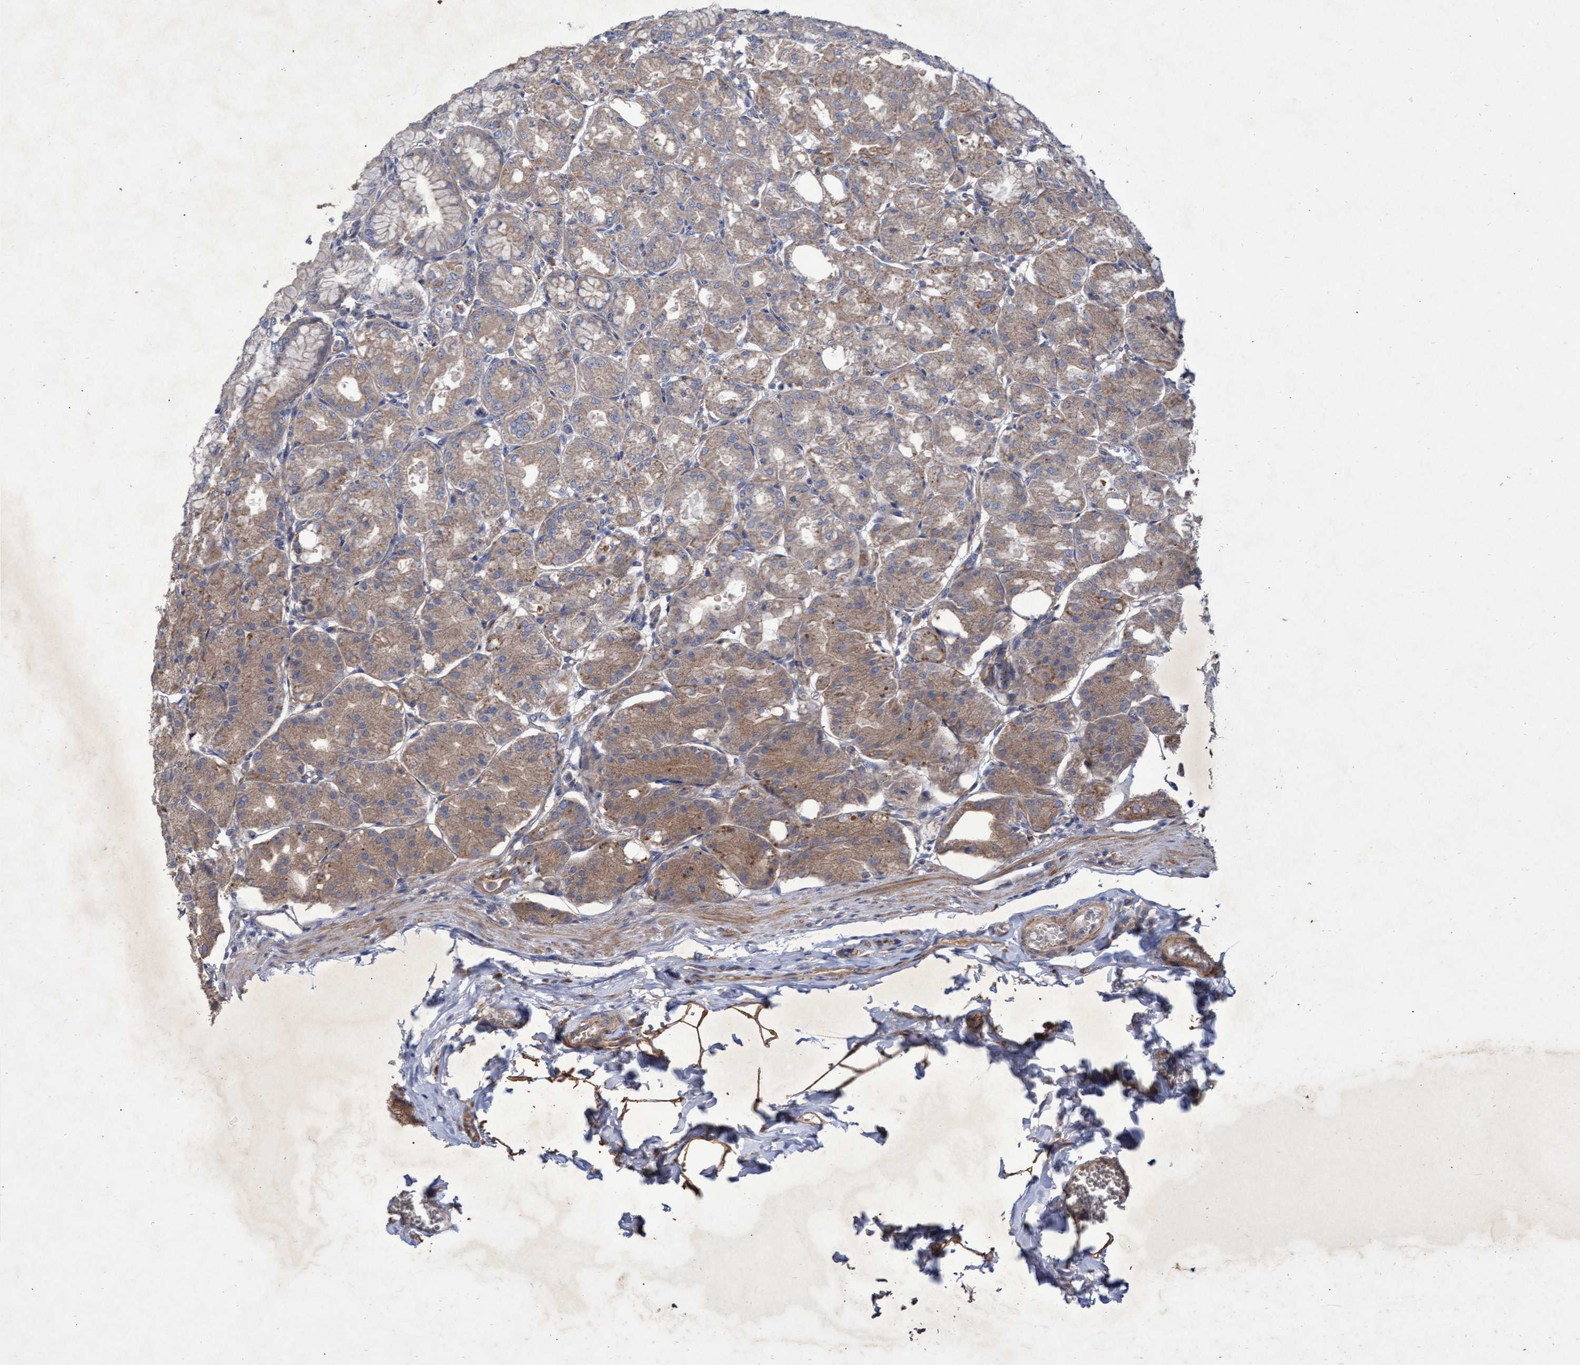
{"staining": {"intensity": "moderate", "quantity": ">75%", "location": "cytoplasmic/membranous"}, "tissue": "stomach", "cell_type": "Glandular cells", "image_type": "normal", "snomed": [{"axis": "morphology", "description": "Normal tissue, NOS"}, {"axis": "topography", "description": "Stomach, lower"}], "caption": "Stomach stained for a protein (brown) reveals moderate cytoplasmic/membranous positive expression in about >75% of glandular cells.", "gene": "ABCF2", "patient": {"sex": "male", "age": 71}}